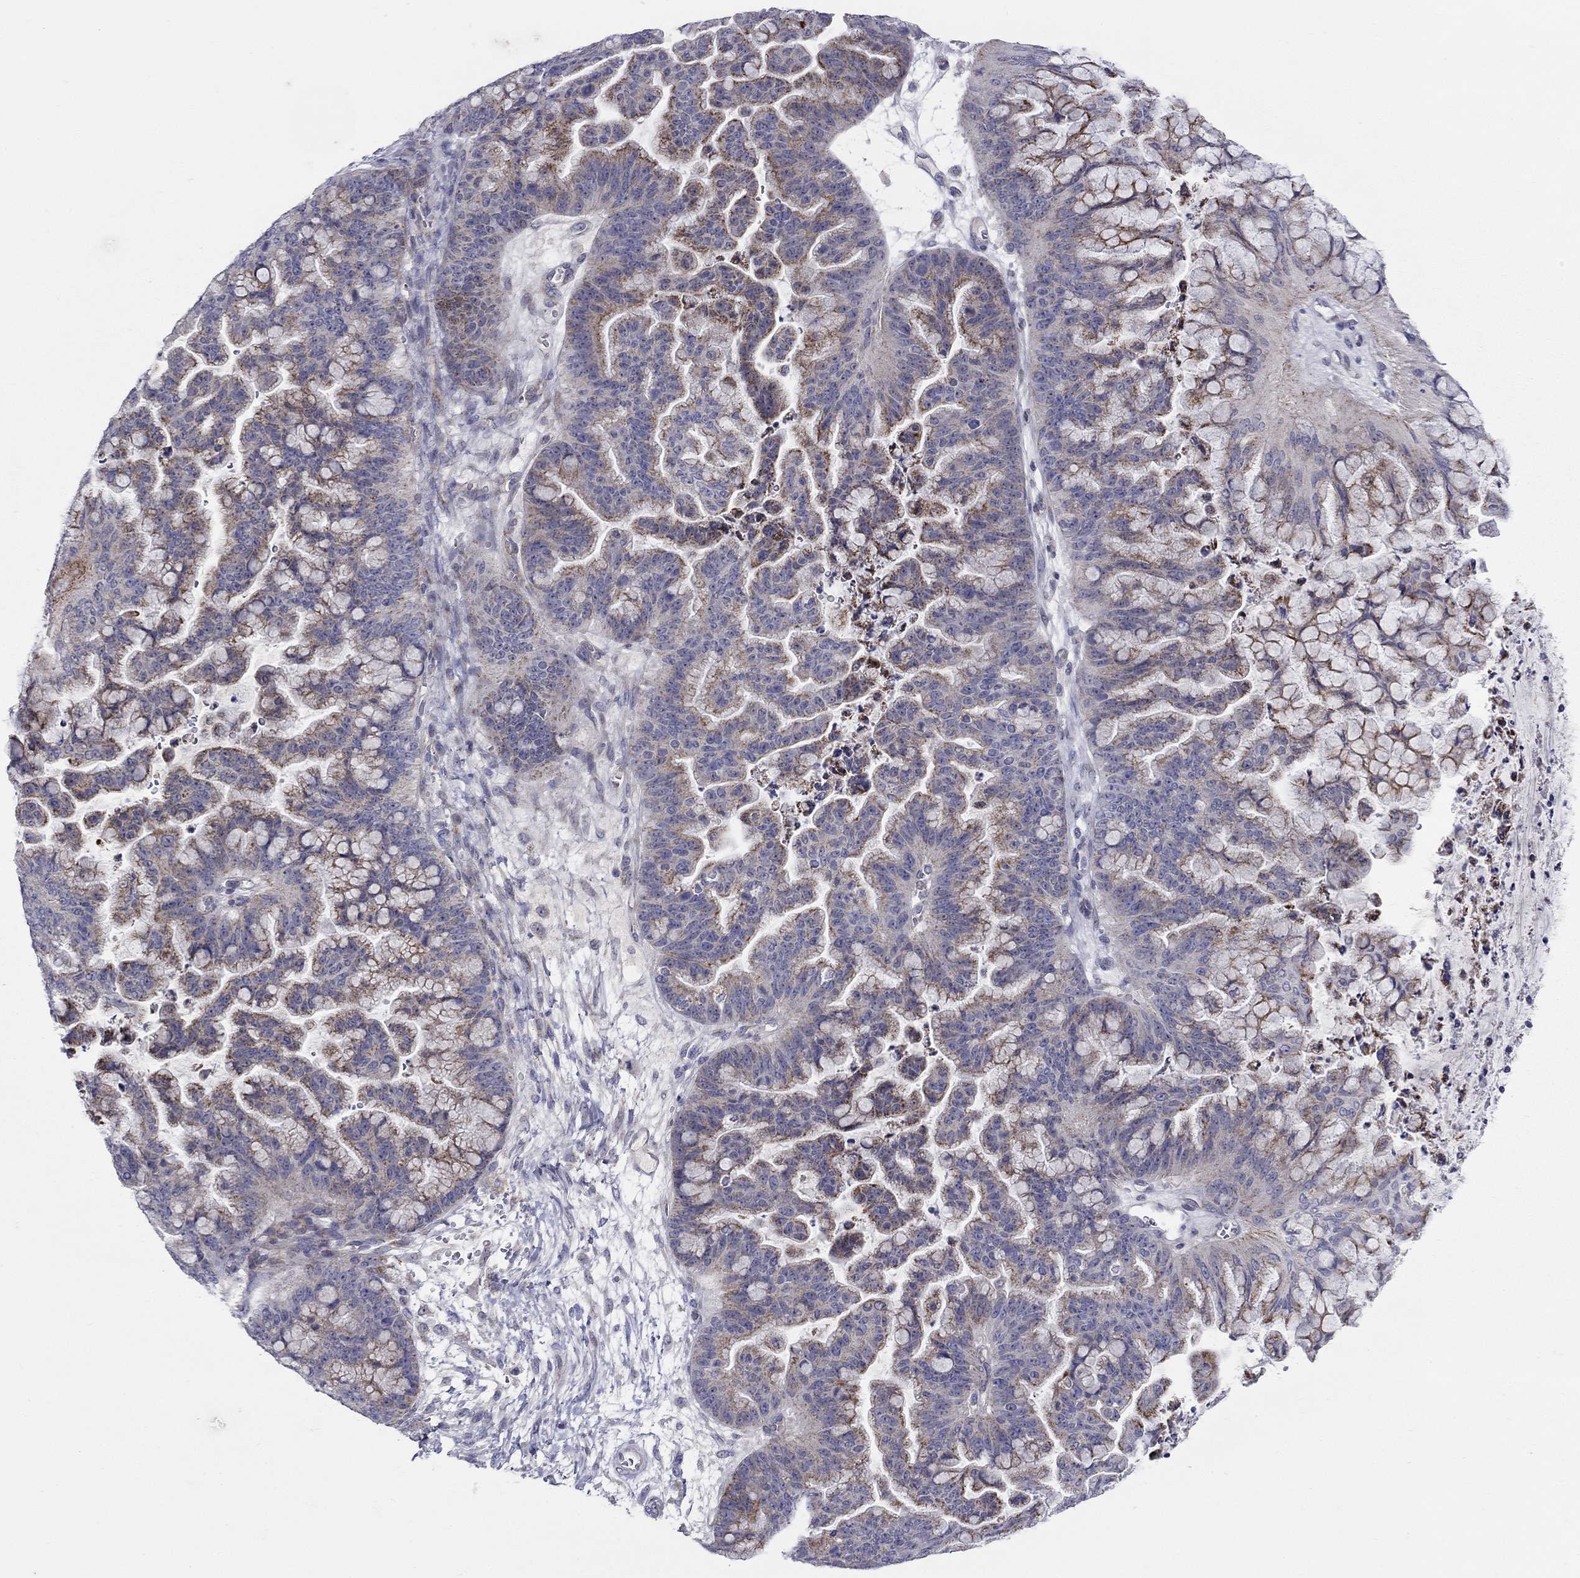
{"staining": {"intensity": "strong", "quantity": "25%-75%", "location": "cytoplasmic/membranous"}, "tissue": "ovarian cancer", "cell_type": "Tumor cells", "image_type": "cancer", "snomed": [{"axis": "morphology", "description": "Cystadenocarcinoma, mucinous, NOS"}, {"axis": "topography", "description": "Ovary"}], "caption": "This photomicrograph demonstrates ovarian mucinous cystadenocarcinoma stained with immunohistochemistry to label a protein in brown. The cytoplasmic/membranous of tumor cells show strong positivity for the protein. Nuclei are counter-stained blue.", "gene": "HMX2", "patient": {"sex": "female", "age": 67}}